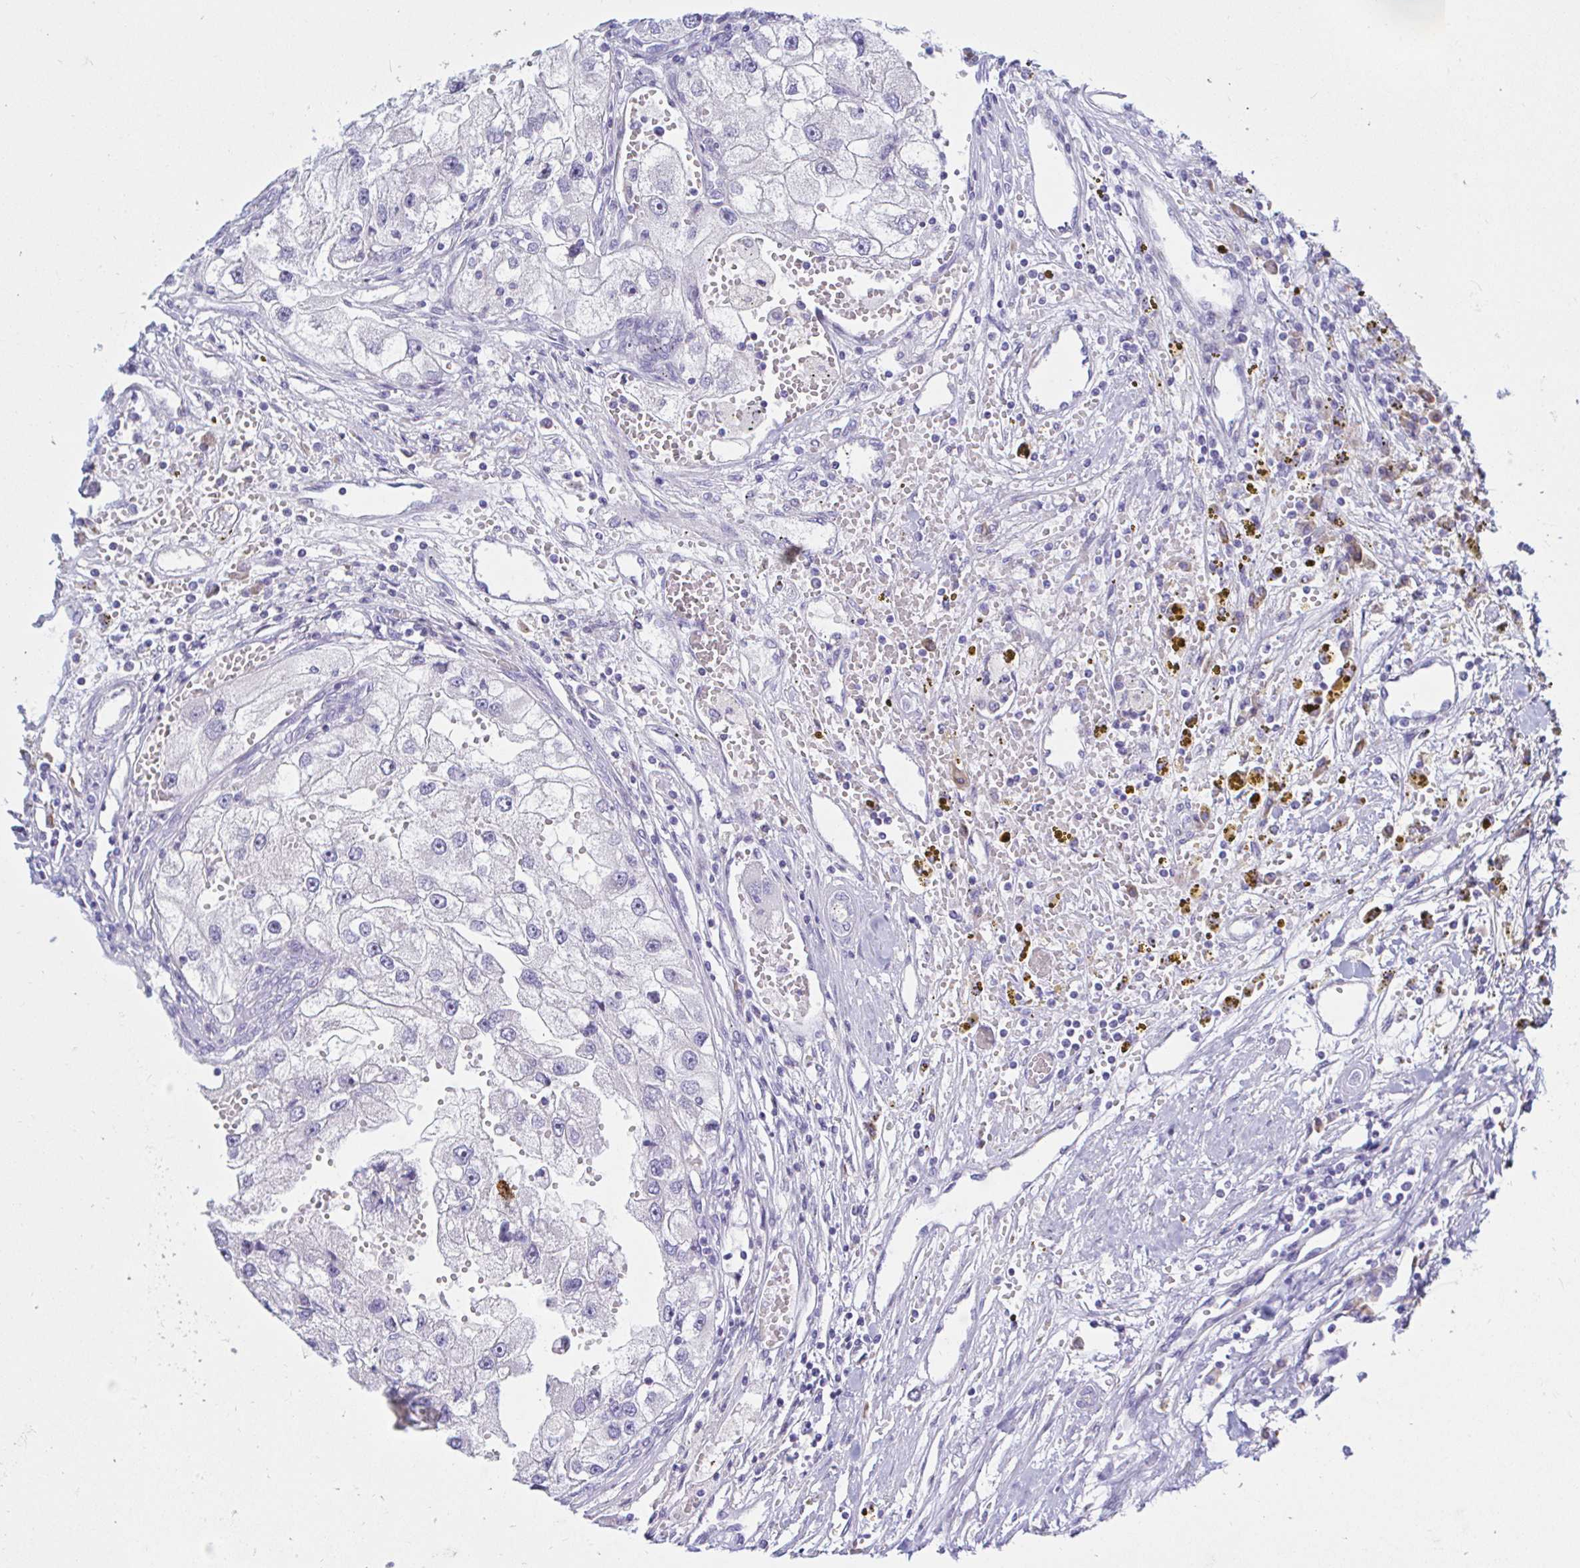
{"staining": {"intensity": "negative", "quantity": "none", "location": "none"}, "tissue": "renal cancer", "cell_type": "Tumor cells", "image_type": "cancer", "snomed": [{"axis": "morphology", "description": "Adenocarcinoma, NOS"}, {"axis": "topography", "description": "Kidney"}], "caption": "Immunohistochemical staining of human renal adenocarcinoma displays no significant expression in tumor cells. The staining is performed using DAB brown chromogen with nuclei counter-stained in using hematoxylin.", "gene": "NBPF3", "patient": {"sex": "male", "age": 63}}